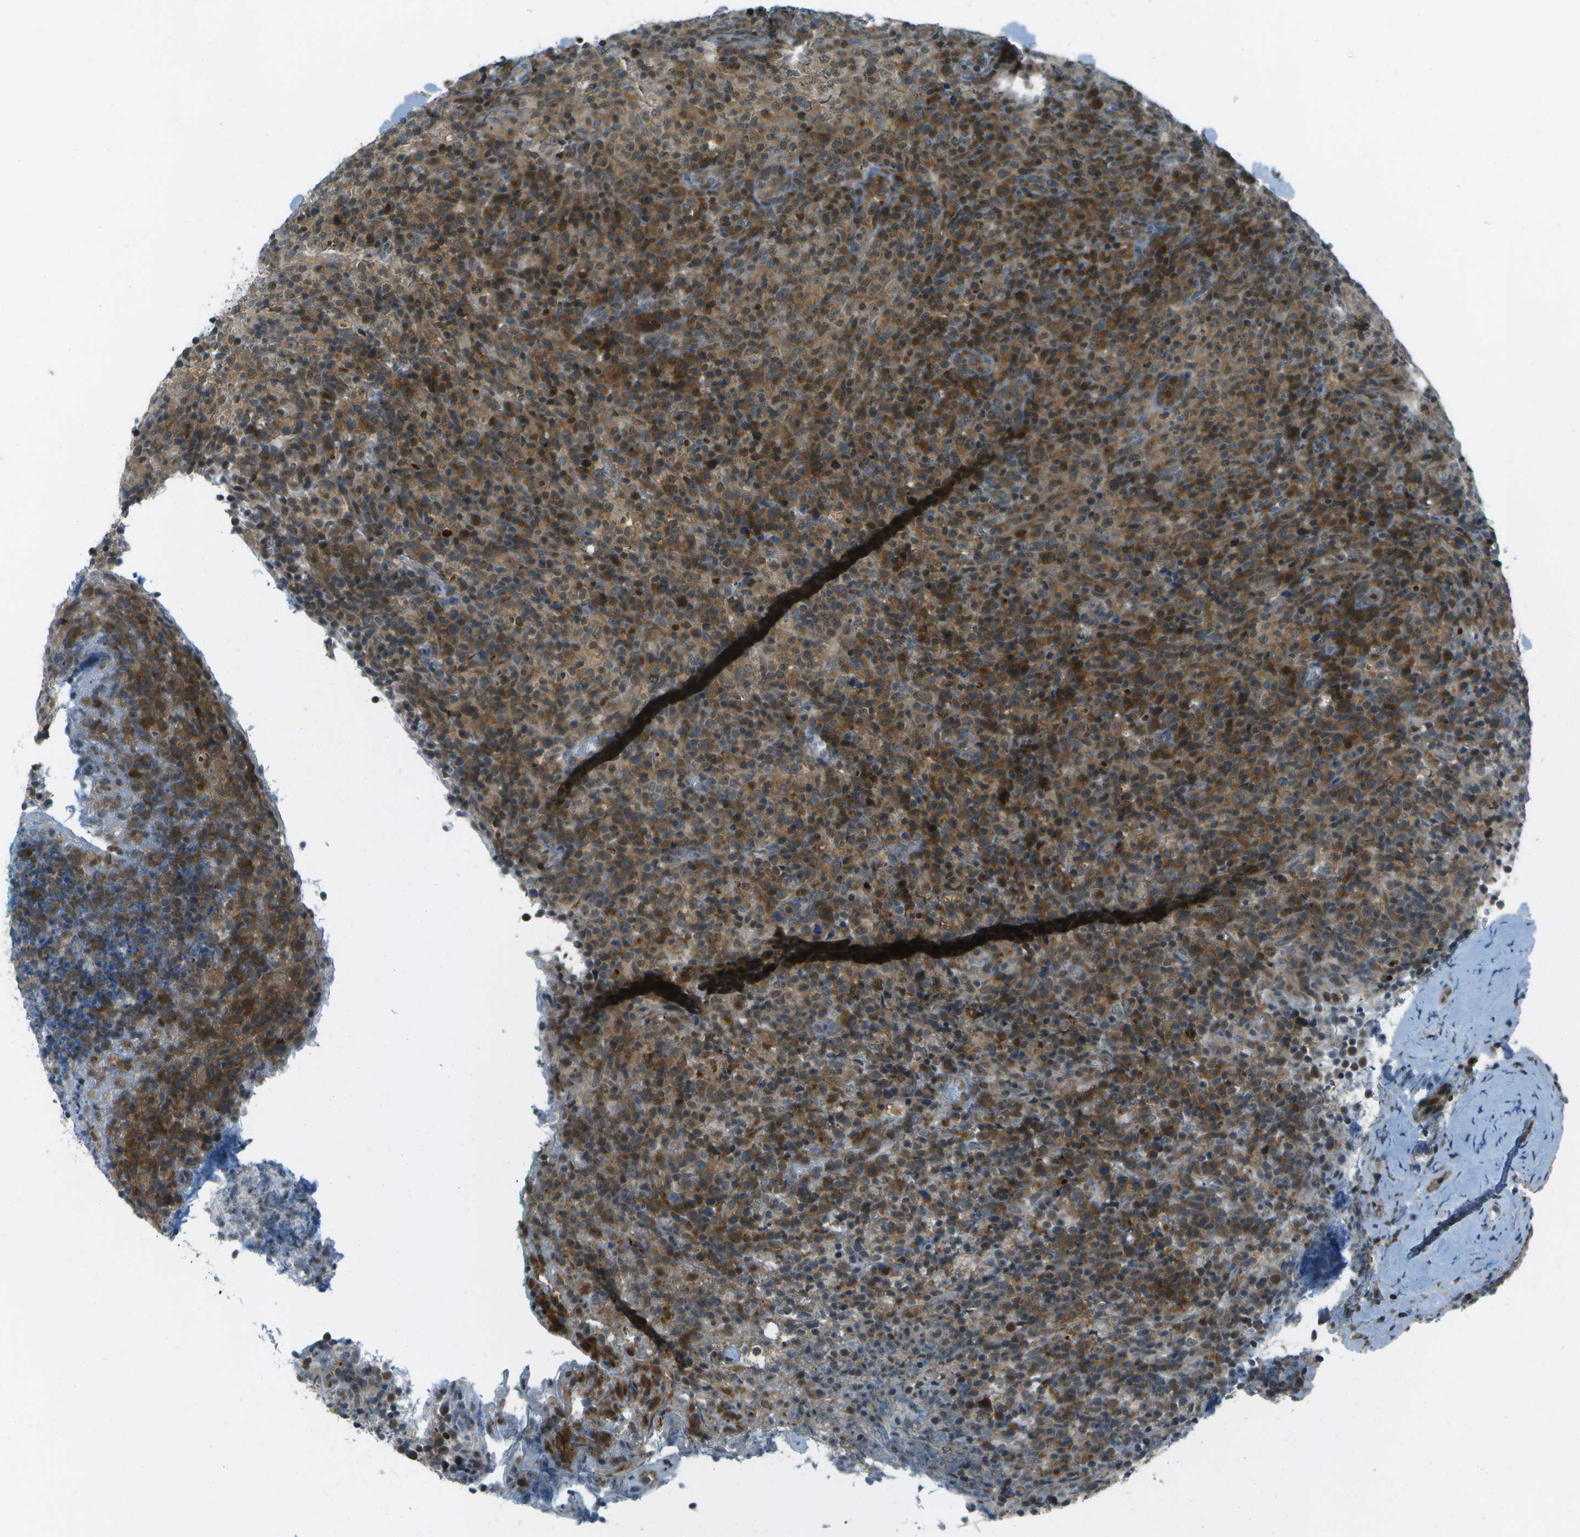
{"staining": {"intensity": "moderate", "quantity": ">75%", "location": "cytoplasmic/membranous"}, "tissue": "lymphoma", "cell_type": "Tumor cells", "image_type": "cancer", "snomed": [{"axis": "morphology", "description": "Malignant lymphoma, non-Hodgkin's type, High grade"}, {"axis": "topography", "description": "Lymph node"}], "caption": "Brown immunohistochemical staining in human lymphoma reveals moderate cytoplasmic/membranous staining in approximately >75% of tumor cells.", "gene": "TMEM19", "patient": {"sex": "female", "age": 76}}